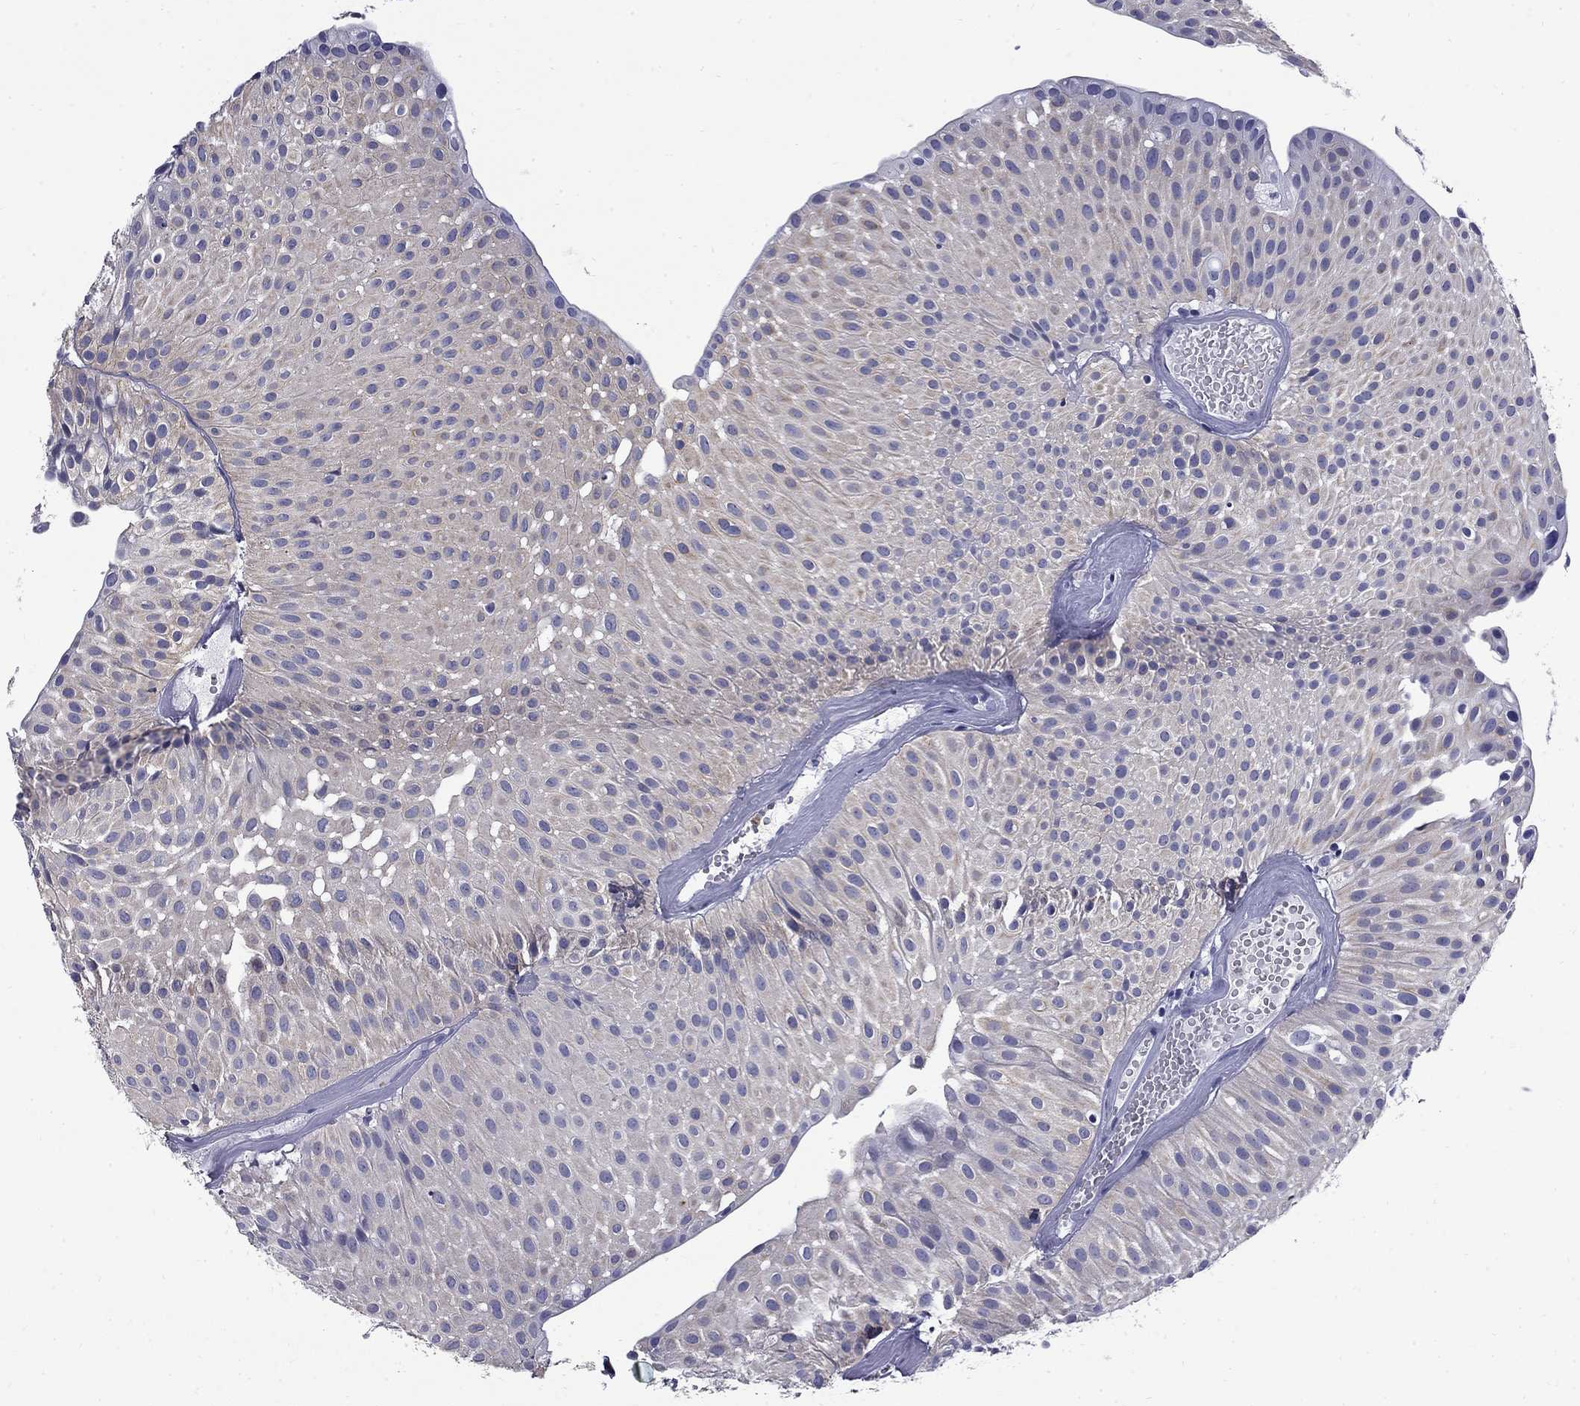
{"staining": {"intensity": "negative", "quantity": "none", "location": "none"}, "tissue": "urothelial cancer", "cell_type": "Tumor cells", "image_type": "cancer", "snomed": [{"axis": "morphology", "description": "Urothelial carcinoma, Low grade"}, {"axis": "topography", "description": "Urinary bladder"}], "caption": "The immunohistochemistry histopathology image has no significant expression in tumor cells of urothelial carcinoma (low-grade) tissue.", "gene": "TRIM29", "patient": {"sex": "male", "age": 64}}